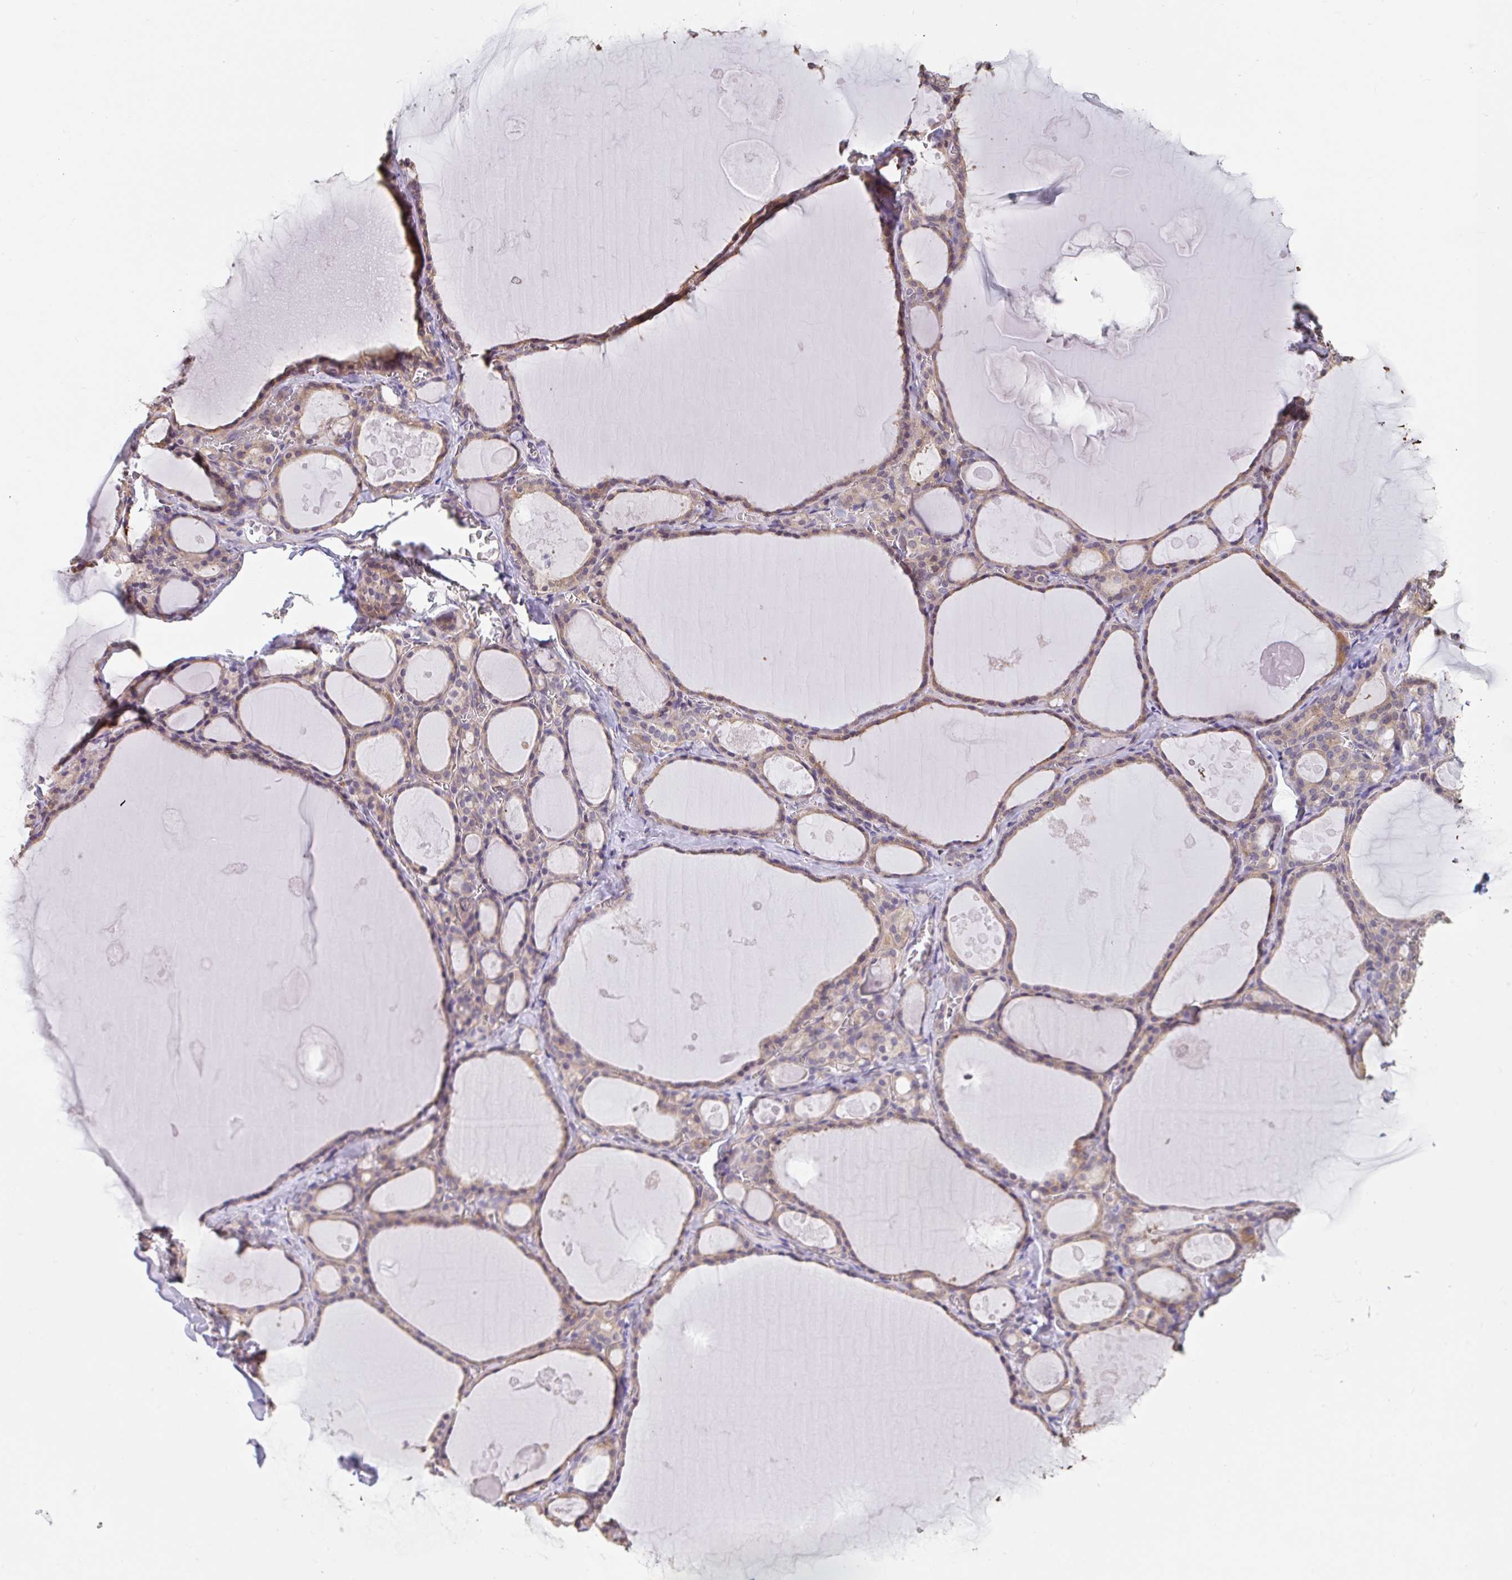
{"staining": {"intensity": "moderate", "quantity": ">75%", "location": "cytoplasmic/membranous"}, "tissue": "thyroid gland", "cell_type": "Glandular cells", "image_type": "normal", "snomed": [{"axis": "morphology", "description": "Normal tissue, NOS"}, {"axis": "topography", "description": "Thyroid gland"}], "caption": "Protein staining of unremarkable thyroid gland exhibits moderate cytoplasmic/membranous staining in about >75% of glandular cells. The staining was performed using DAB, with brown indicating positive protein expression. Nuclei are stained blue with hematoxylin.", "gene": "SNX8", "patient": {"sex": "male", "age": 56}}